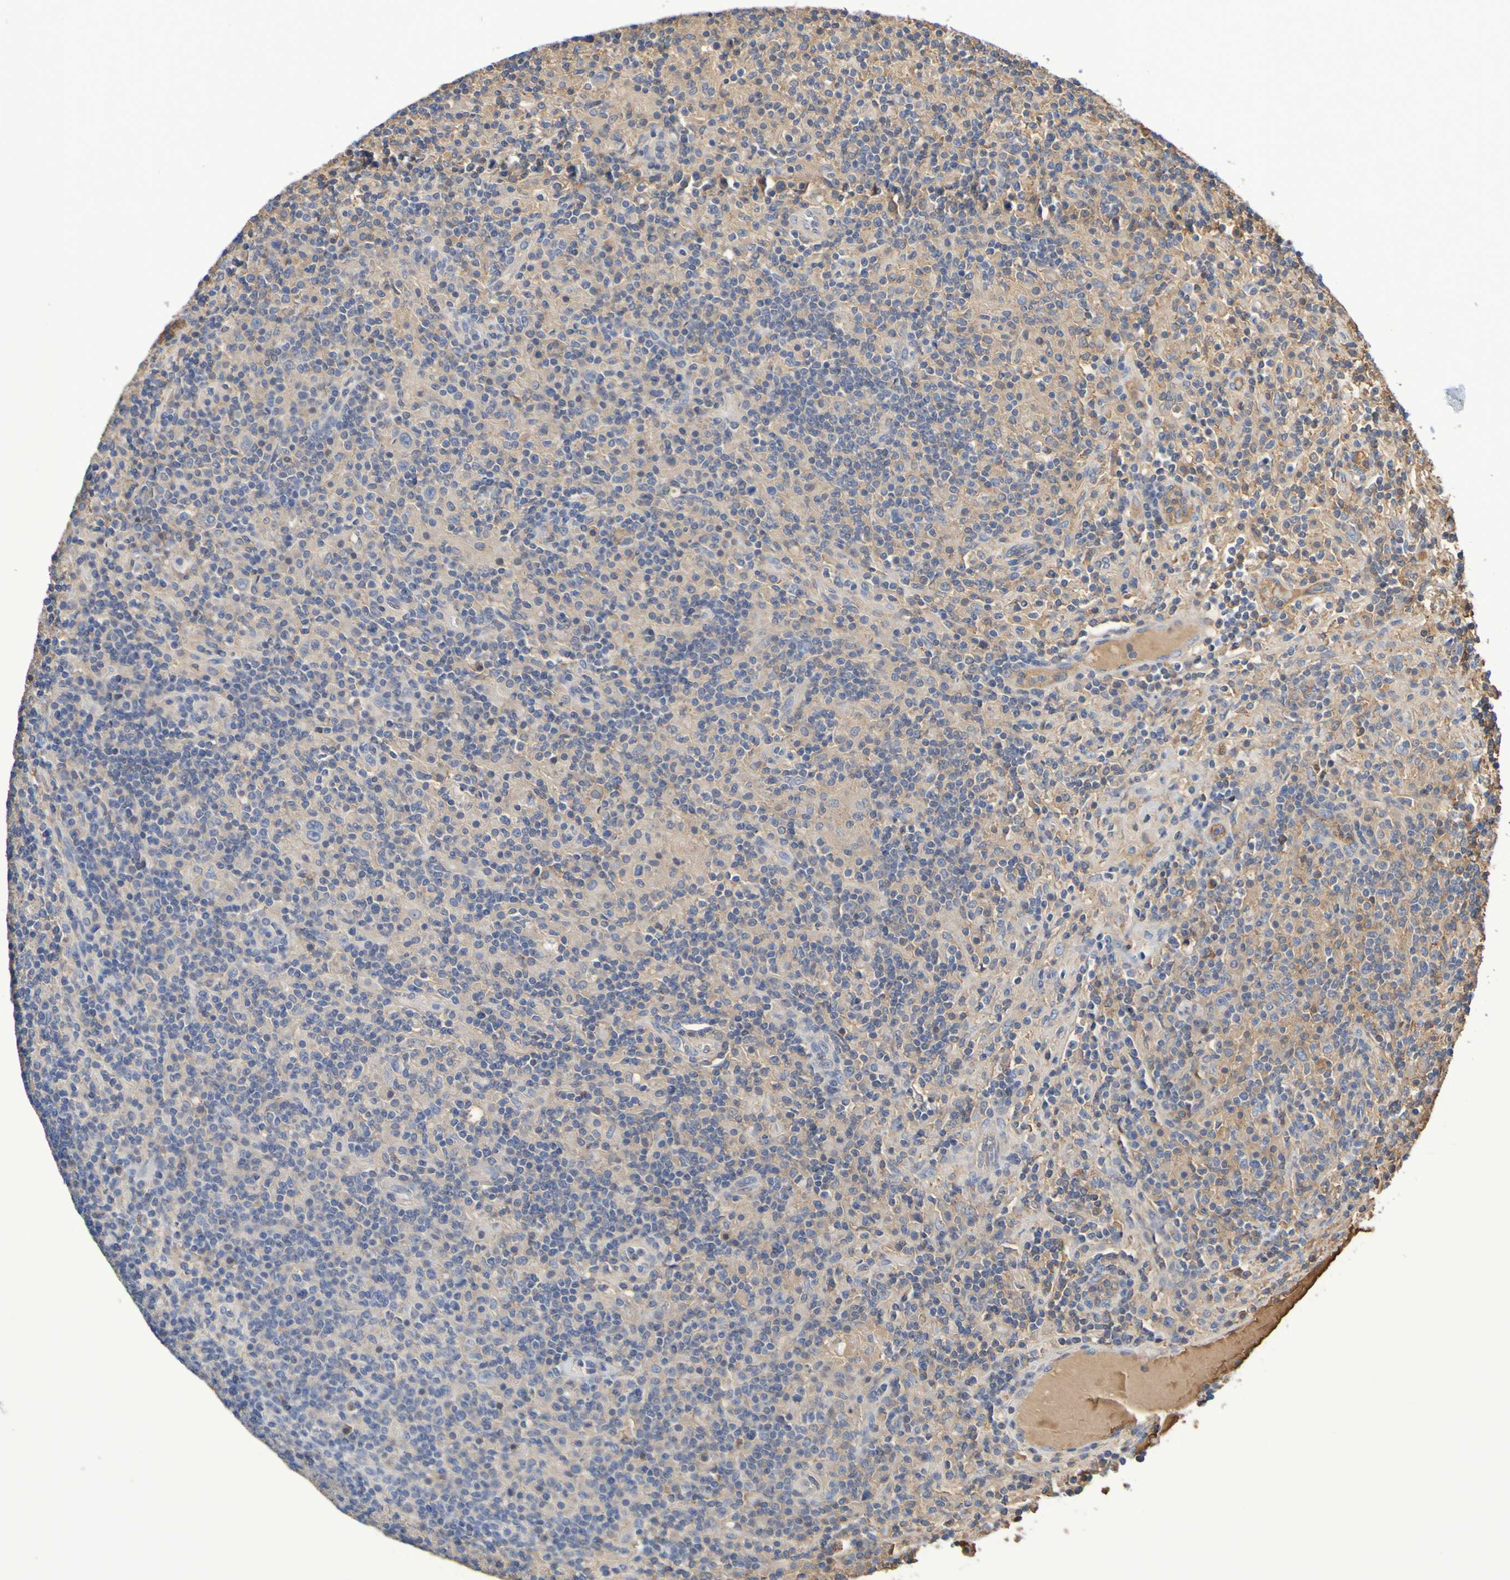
{"staining": {"intensity": "weak", "quantity": "<25%", "location": "cytoplasmic/membranous"}, "tissue": "lymphoma", "cell_type": "Tumor cells", "image_type": "cancer", "snomed": [{"axis": "morphology", "description": "Hodgkin's disease, NOS"}, {"axis": "topography", "description": "Lymph node"}], "caption": "Micrograph shows no significant protein expression in tumor cells of lymphoma.", "gene": "GAB3", "patient": {"sex": "male", "age": 70}}